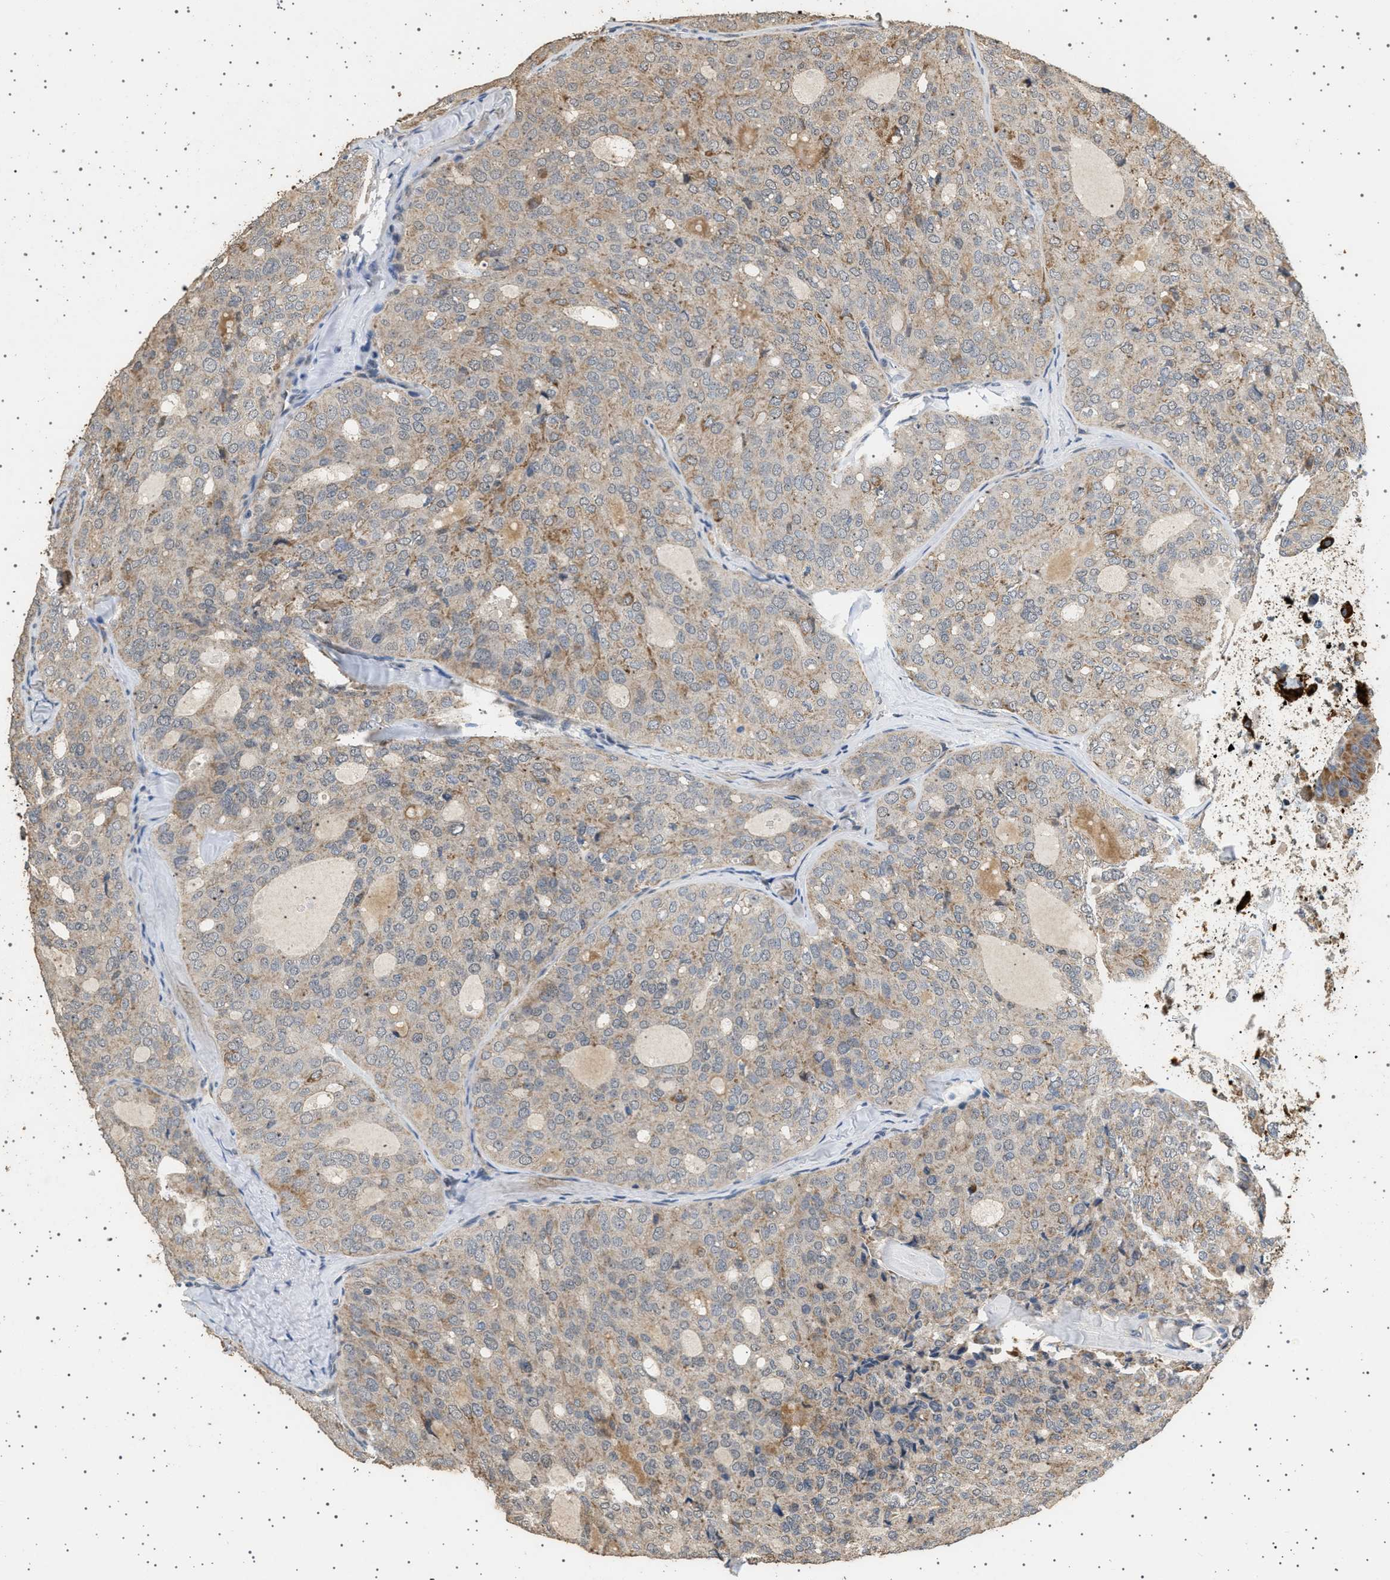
{"staining": {"intensity": "moderate", "quantity": ">75%", "location": "cytoplasmic/membranous"}, "tissue": "thyroid cancer", "cell_type": "Tumor cells", "image_type": "cancer", "snomed": [{"axis": "morphology", "description": "Follicular adenoma carcinoma, NOS"}, {"axis": "topography", "description": "Thyroid gland"}], "caption": "Thyroid follicular adenoma carcinoma stained with a brown dye reveals moderate cytoplasmic/membranous positive expression in about >75% of tumor cells.", "gene": "KCNA4", "patient": {"sex": "male", "age": 75}}